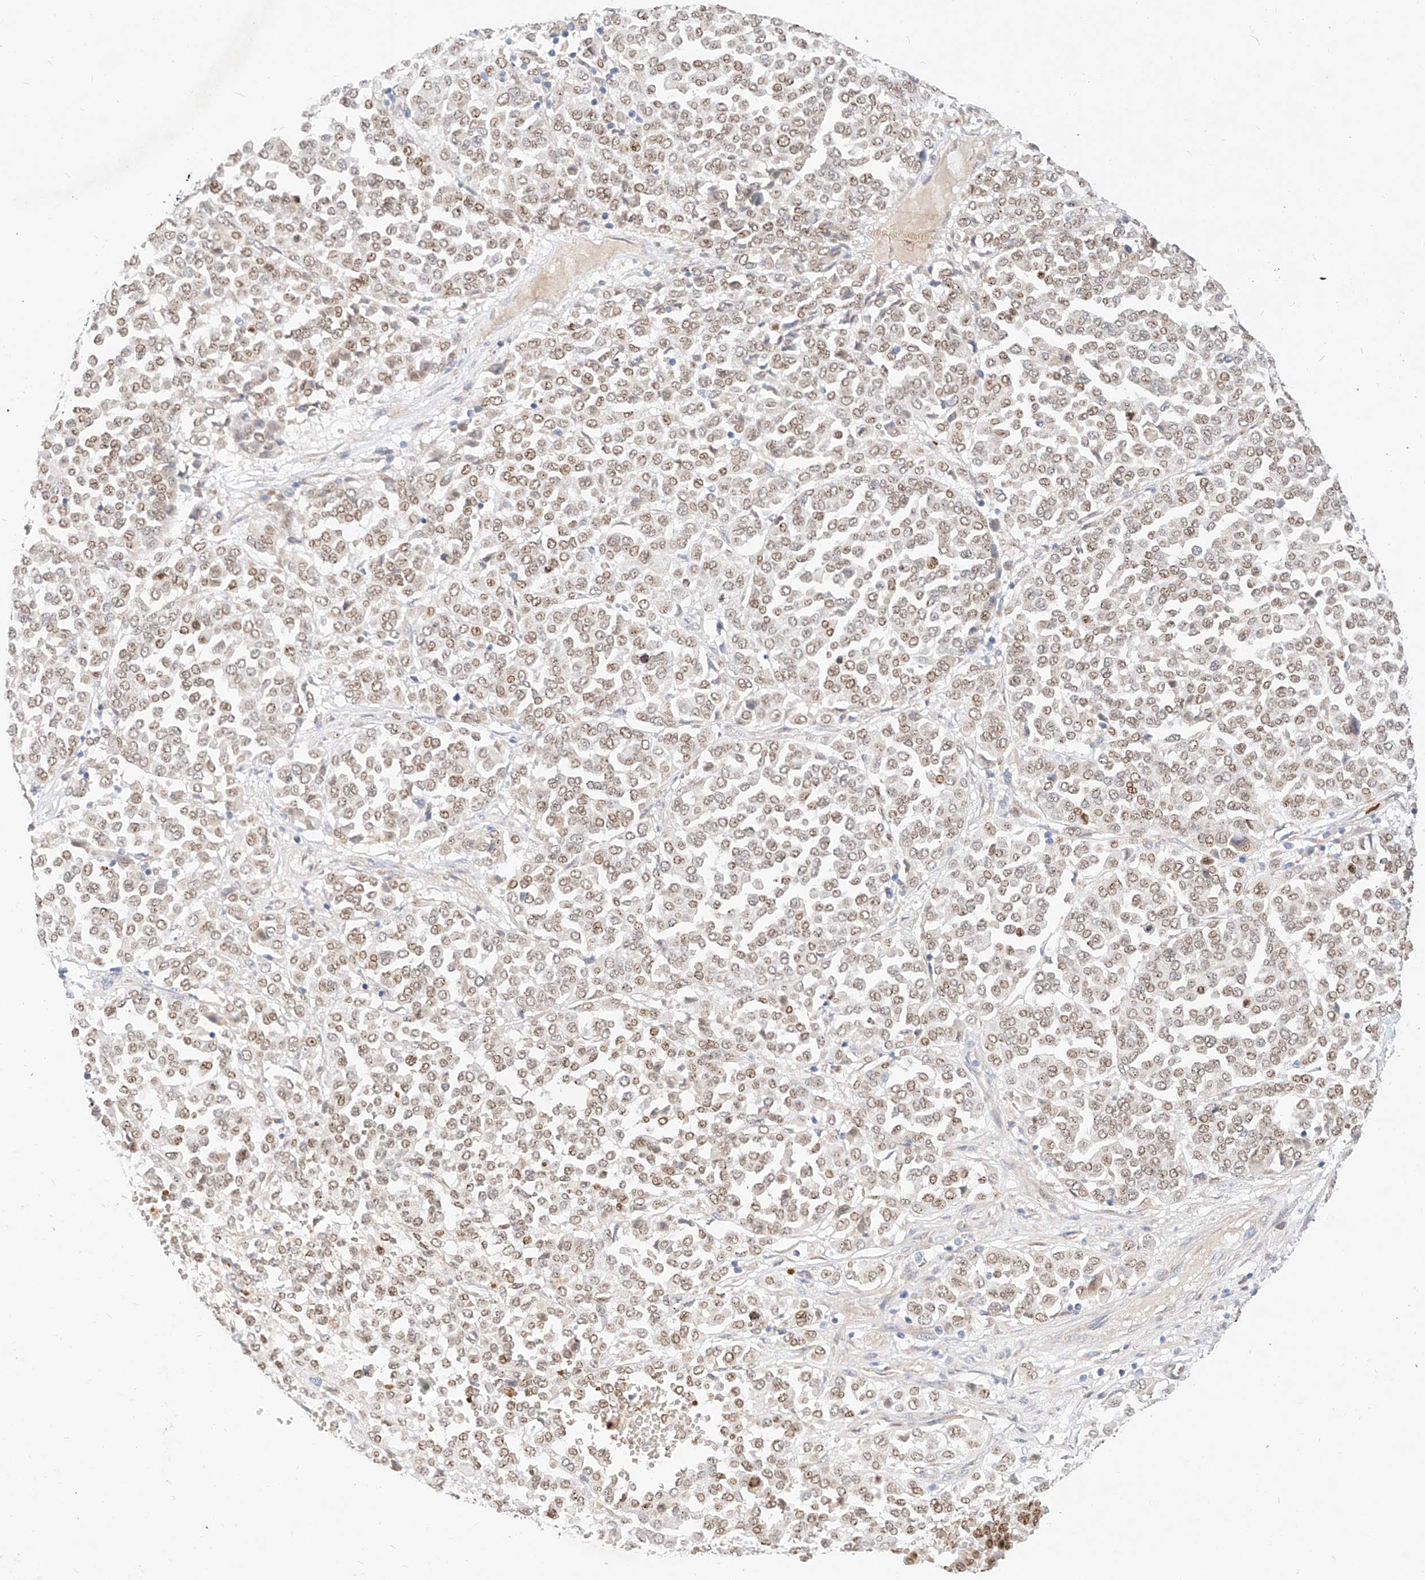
{"staining": {"intensity": "weak", "quantity": ">75%", "location": "nuclear"}, "tissue": "melanoma", "cell_type": "Tumor cells", "image_type": "cancer", "snomed": [{"axis": "morphology", "description": "Malignant melanoma, Metastatic site"}, {"axis": "topography", "description": "Pancreas"}], "caption": "A brown stain shows weak nuclear positivity of a protein in human malignant melanoma (metastatic site) tumor cells. (DAB (3,3'-diaminobenzidine) = brown stain, brightfield microscopy at high magnification).", "gene": "CBX8", "patient": {"sex": "female", "age": 30}}